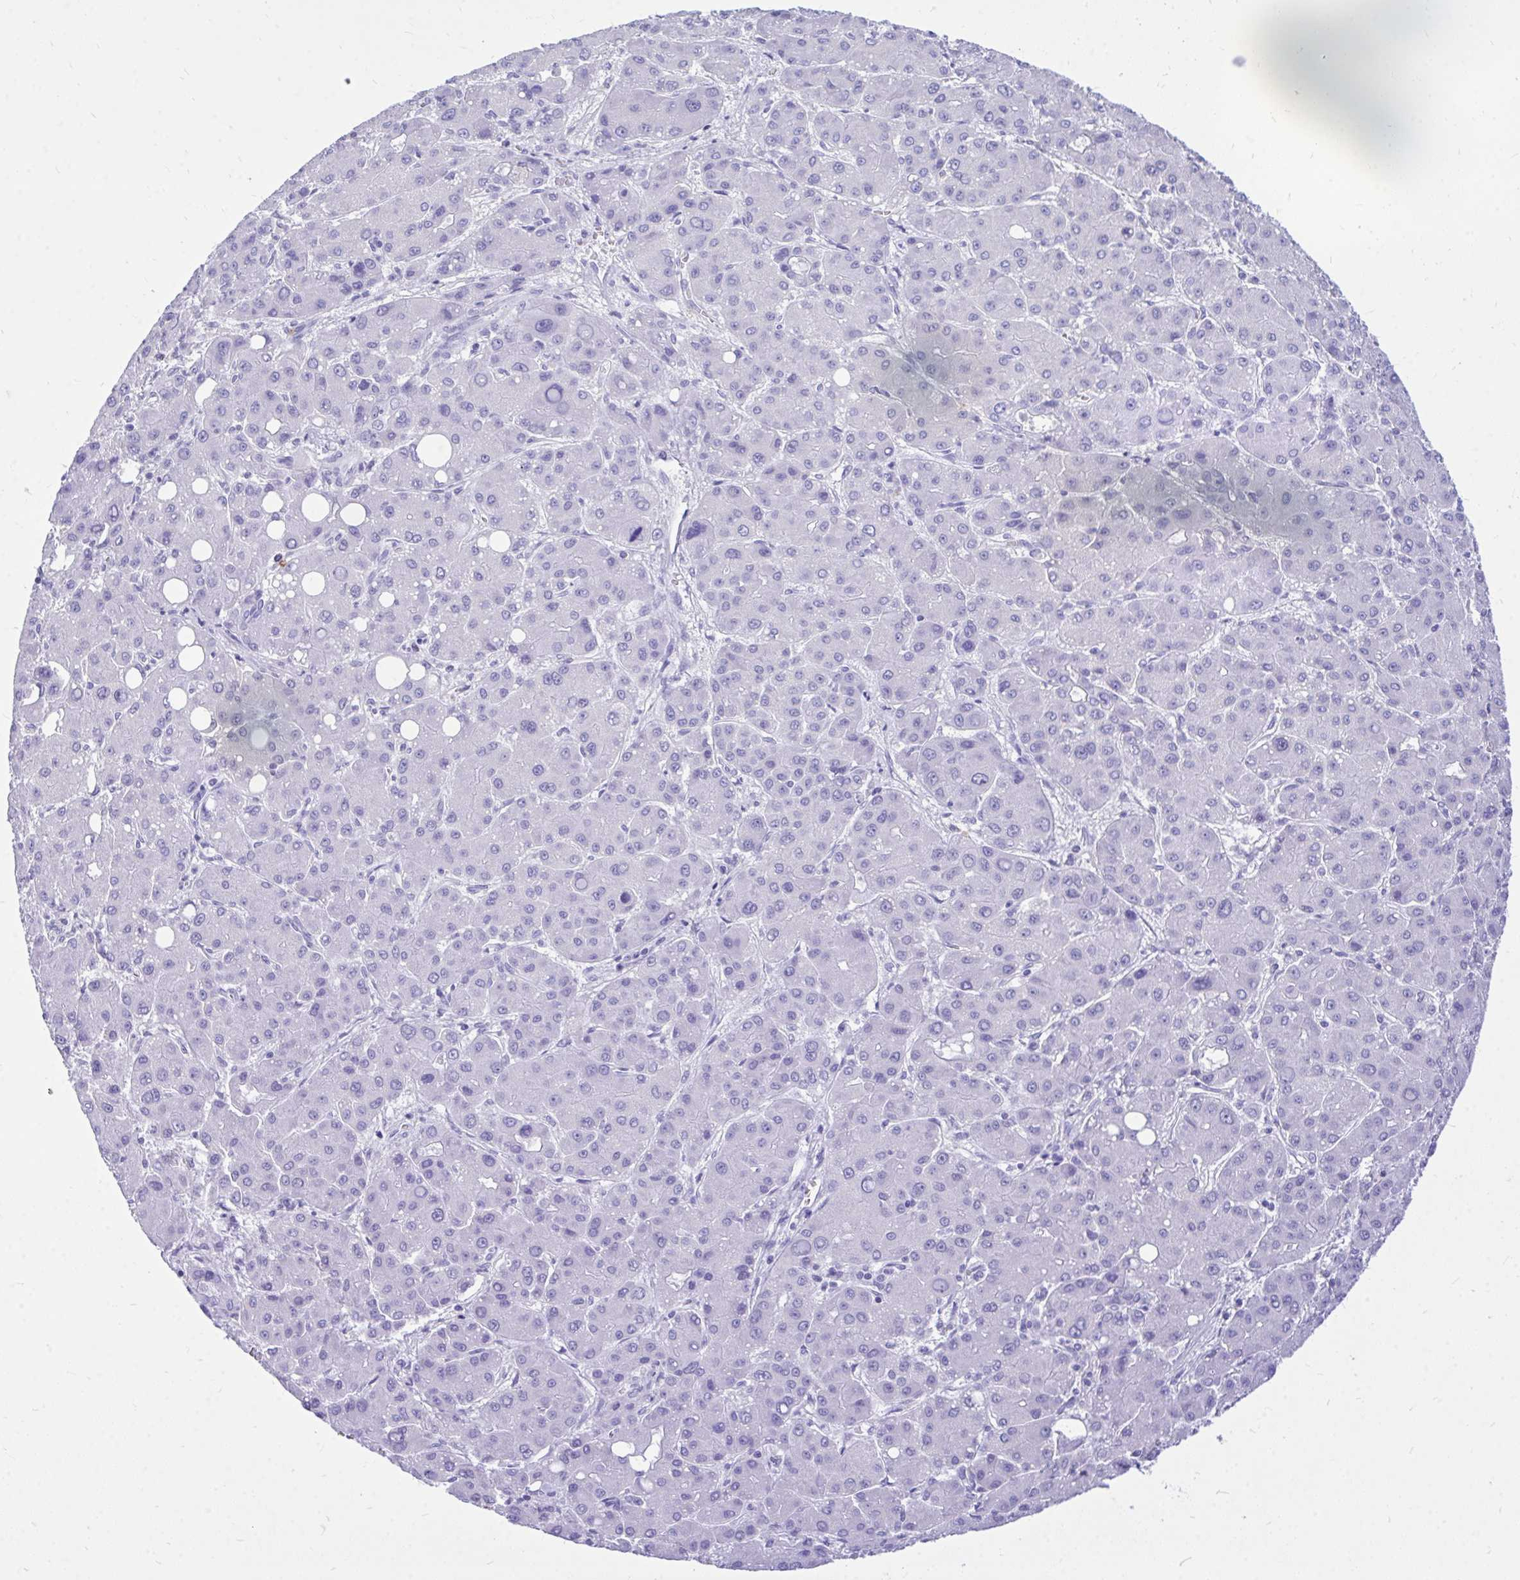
{"staining": {"intensity": "negative", "quantity": "none", "location": "none"}, "tissue": "liver cancer", "cell_type": "Tumor cells", "image_type": "cancer", "snomed": [{"axis": "morphology", "description": "Carcinoma, Hepatocellular, NOS"}, {"axis": "topography", "description": "Liver"}], "caption": "Tumor cells are negative for protein expression in human liver hepatocellular carcinoma.", "gene": "MON1A", "patient": {"sex": "male", "age": 55}}